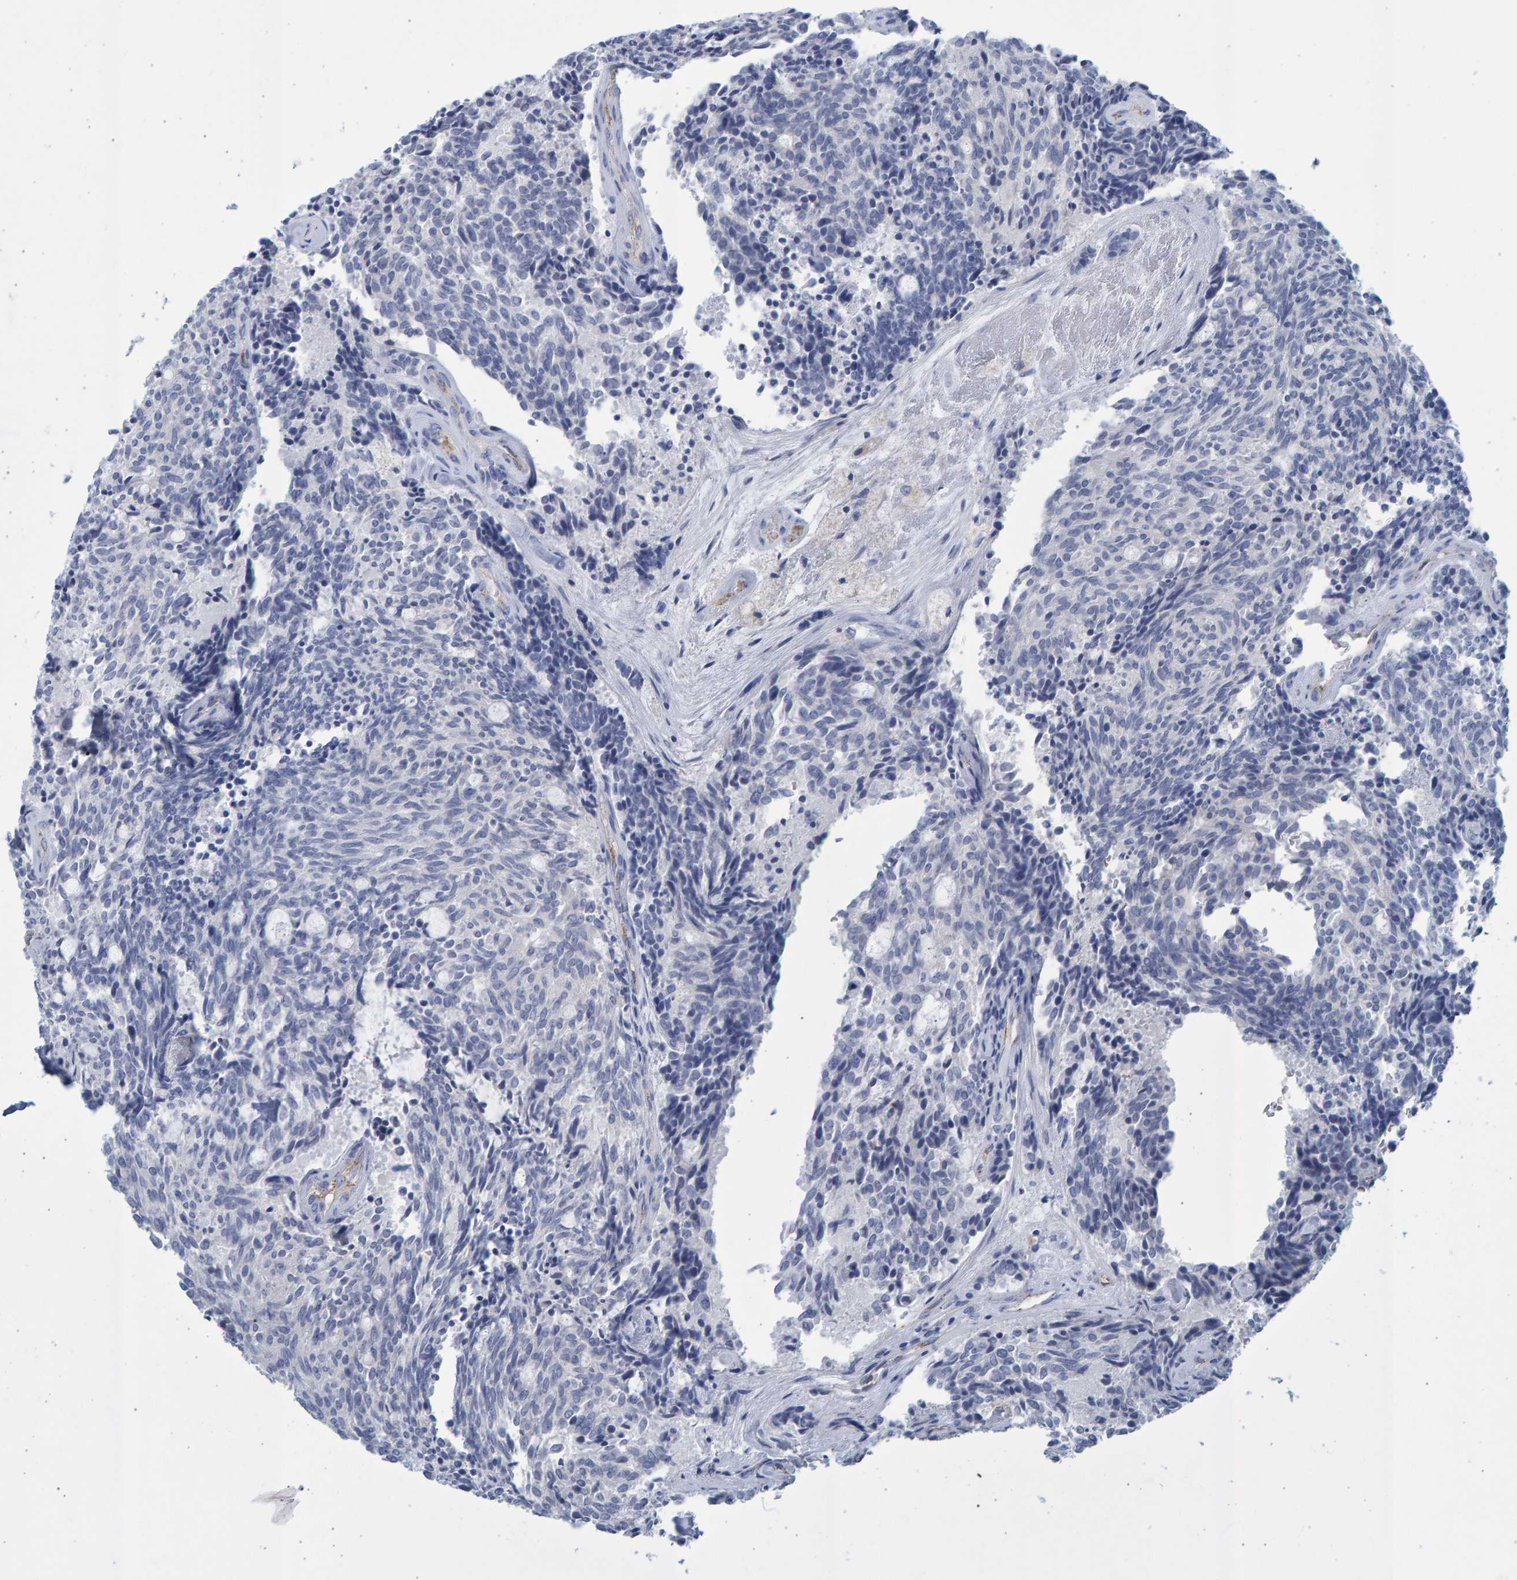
{"staining": {"intensity": "negative", "quantity": "none", "location": "none"}, "tissue": "carcinoid", "cell_type": "Tumor cells", "image_type": "cancer", "snomed": [{"axis": "morphology", "description": "Carcinoid, malignant, NOS"}, {"axis": "topography", "description": "Pancreas"}], "caption": "A high-resolution histopathology image shows immunohistochemistry staining of carcinoid, which reveals no significant staining in tumor cells. (Brightfield microscopy of DAB (3,3'-diaminobenzidine) immunohistochemistry (IHC) at high magnification).", "gene": "SLC34A3", "patient": {"sex": "female", "age": 54}}